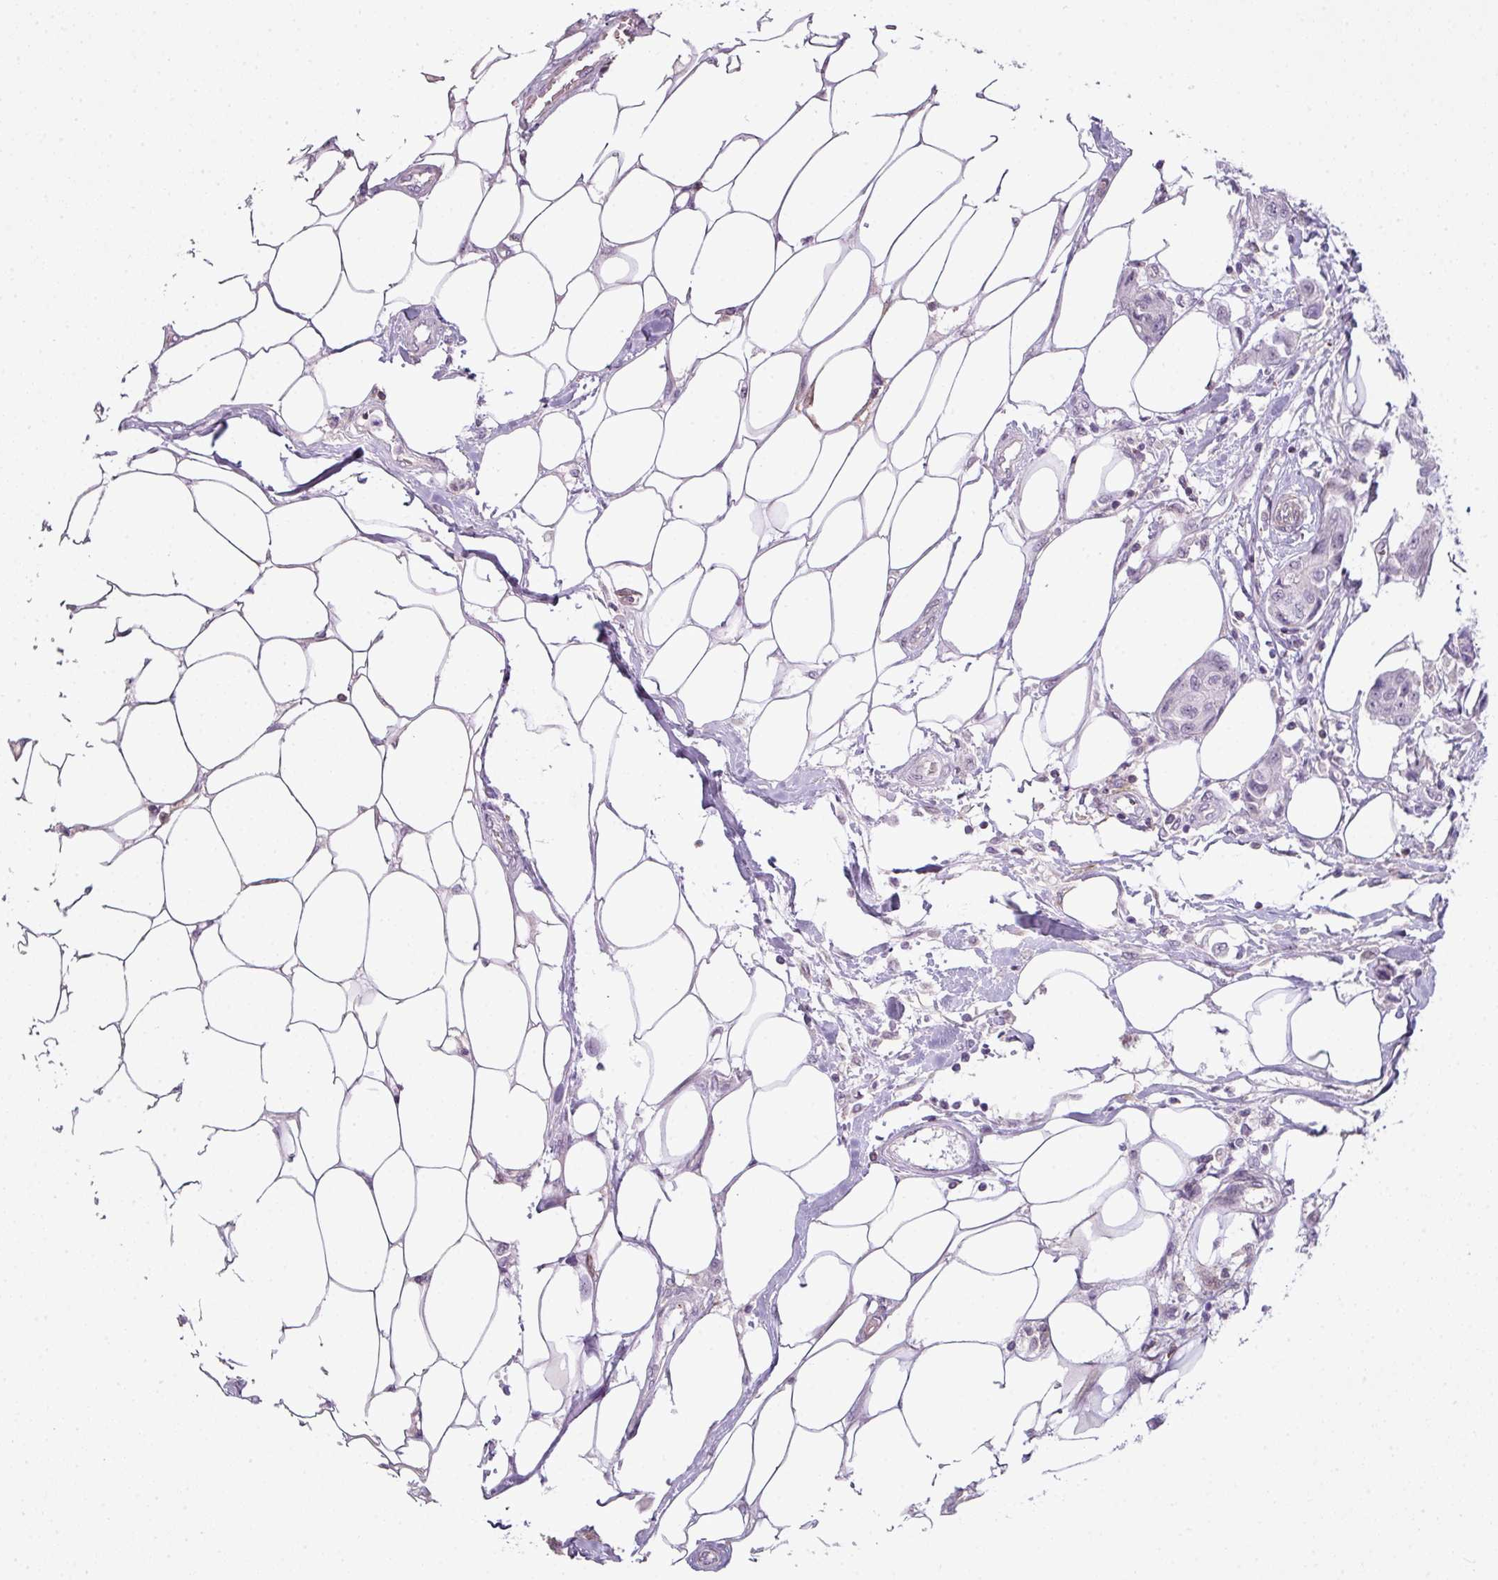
{"staining": {"intensity": "negative", "quantity": "none", "location": "none"}, "tissue": "breast cancer", "cell_type": "Tumor cells", "image_type": "cancer", "snomed": [{"axis": "morphology", "description": "Duct carcinoma"}, {"axis": "topography", "description": "Breast"}, {"axis": "topography", "description": "Lymph node"}], "caption": "Tumor cells show no significant protein staining in invasive ductal carcinoma (breast).", "gene": "ZNF688", "patient": {"sex": "female", "age": 80}}